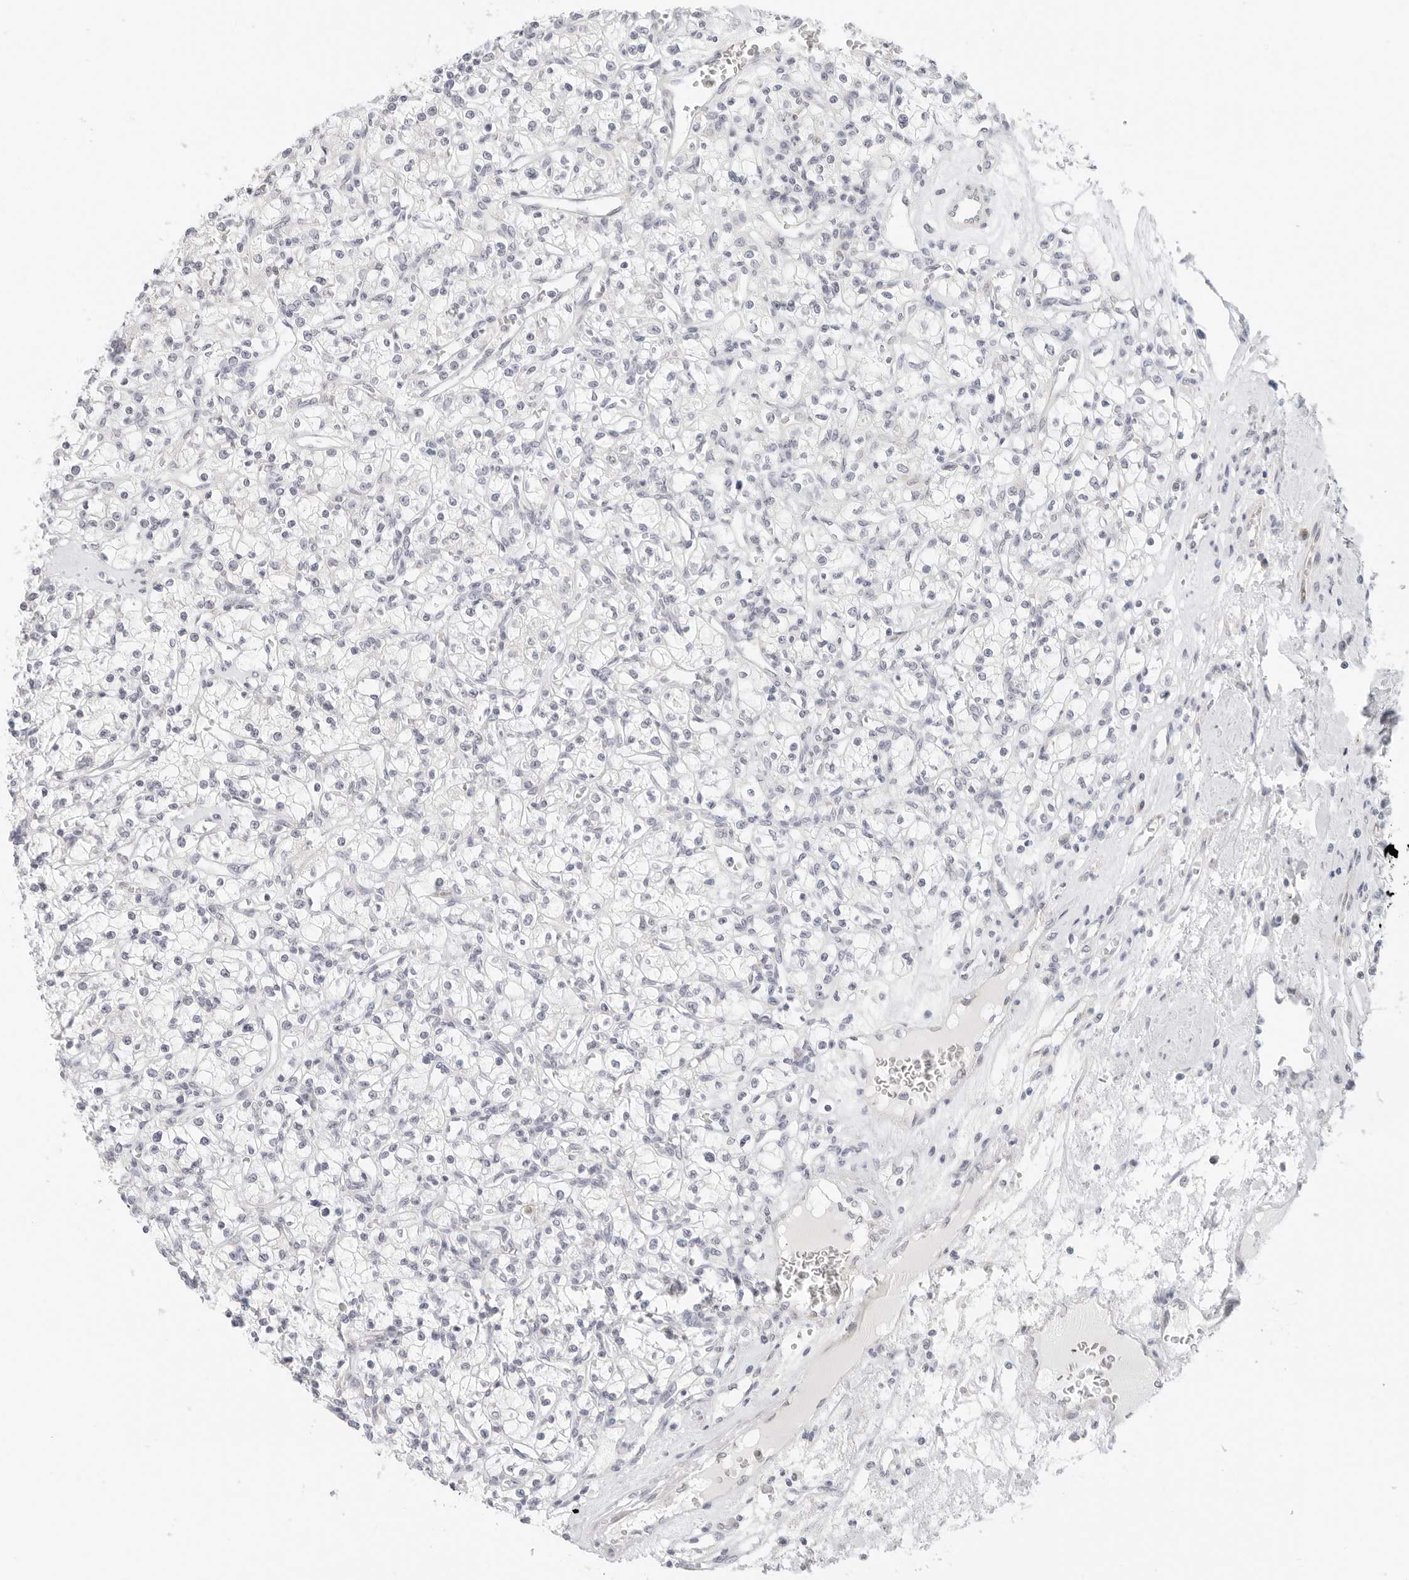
{"staining": {"intensity": "negative", "quantity": "none", "location": "none"}, "tissue": "renal cancer", "cell_type": "Tumor cells", "image_type": "cancer", "snomed": [{"axis": "morphology", "description": "Adenocarcinoma, NOS"}, {"axis": "topography", "description": "Kidney"}], "caption": "High magnification brightfield microscopy of renal cancer stained with DAB (brown) and counterstained with hematoxylin (blue): tumor cells show no significant positivity.", "gene": "RC3H1", "patient": {"sex": "female", "age": 59}}